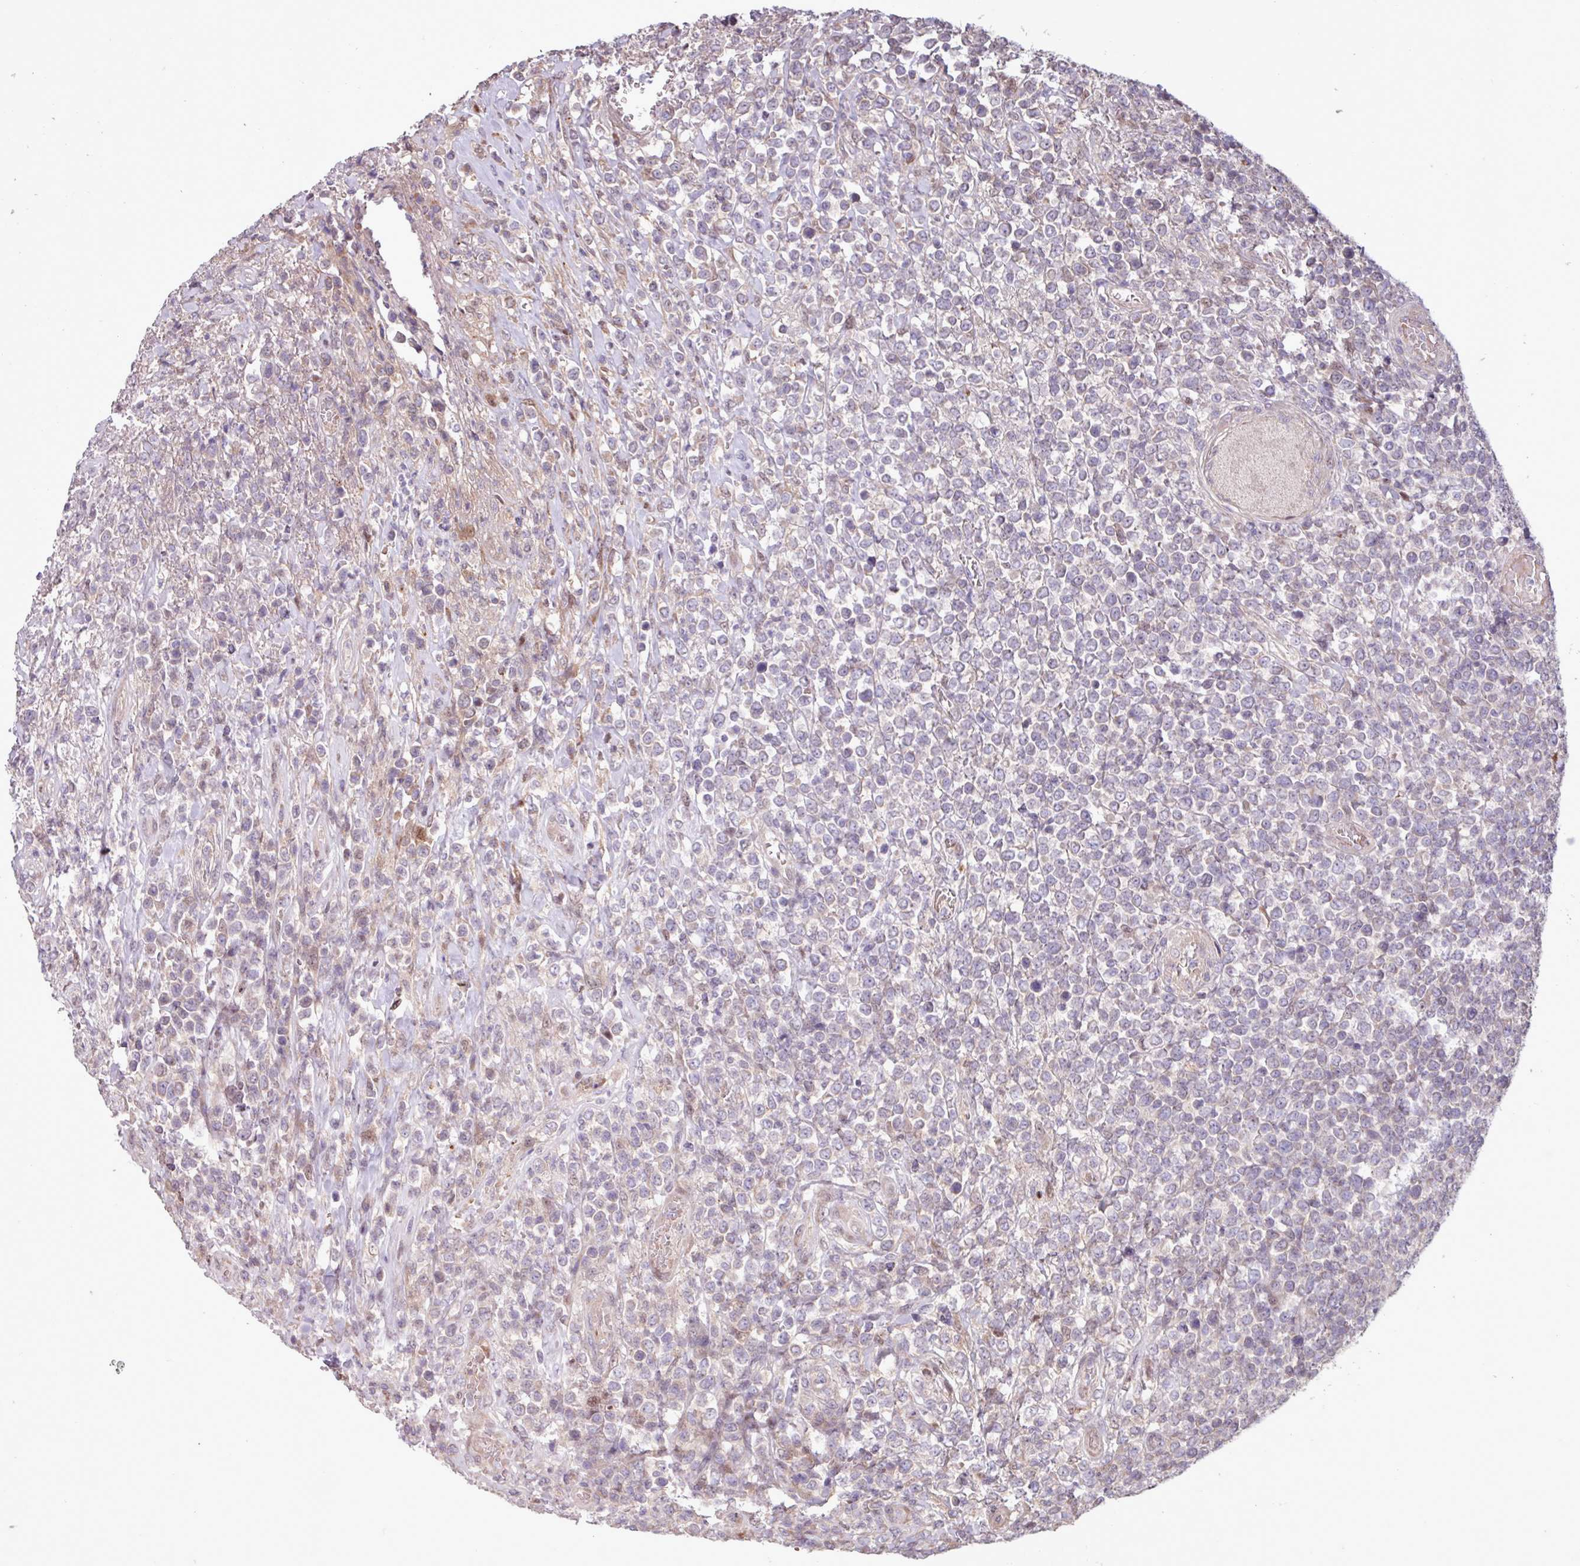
{"staining": {"intensity": "weak", "quantity": "<25%", "location": "cytoplasmic/membranous"}, "tissue": "lymphoma", "cell_type": "Tumor cells", "image_type": "cancer", "snomed": [{"axis": "morphology", "description": "Malignant lymphoma, non-Hodgkin's type, High grade"}, {"axis": "topography", "description": "Soft tissue"}], "caption": "The immunohistochemistry histopathology image has no significant positivity in tumor cells of lymphoma tissue.", "gene": "PDPR", "patient": {"sex": "female", "age": 56}}